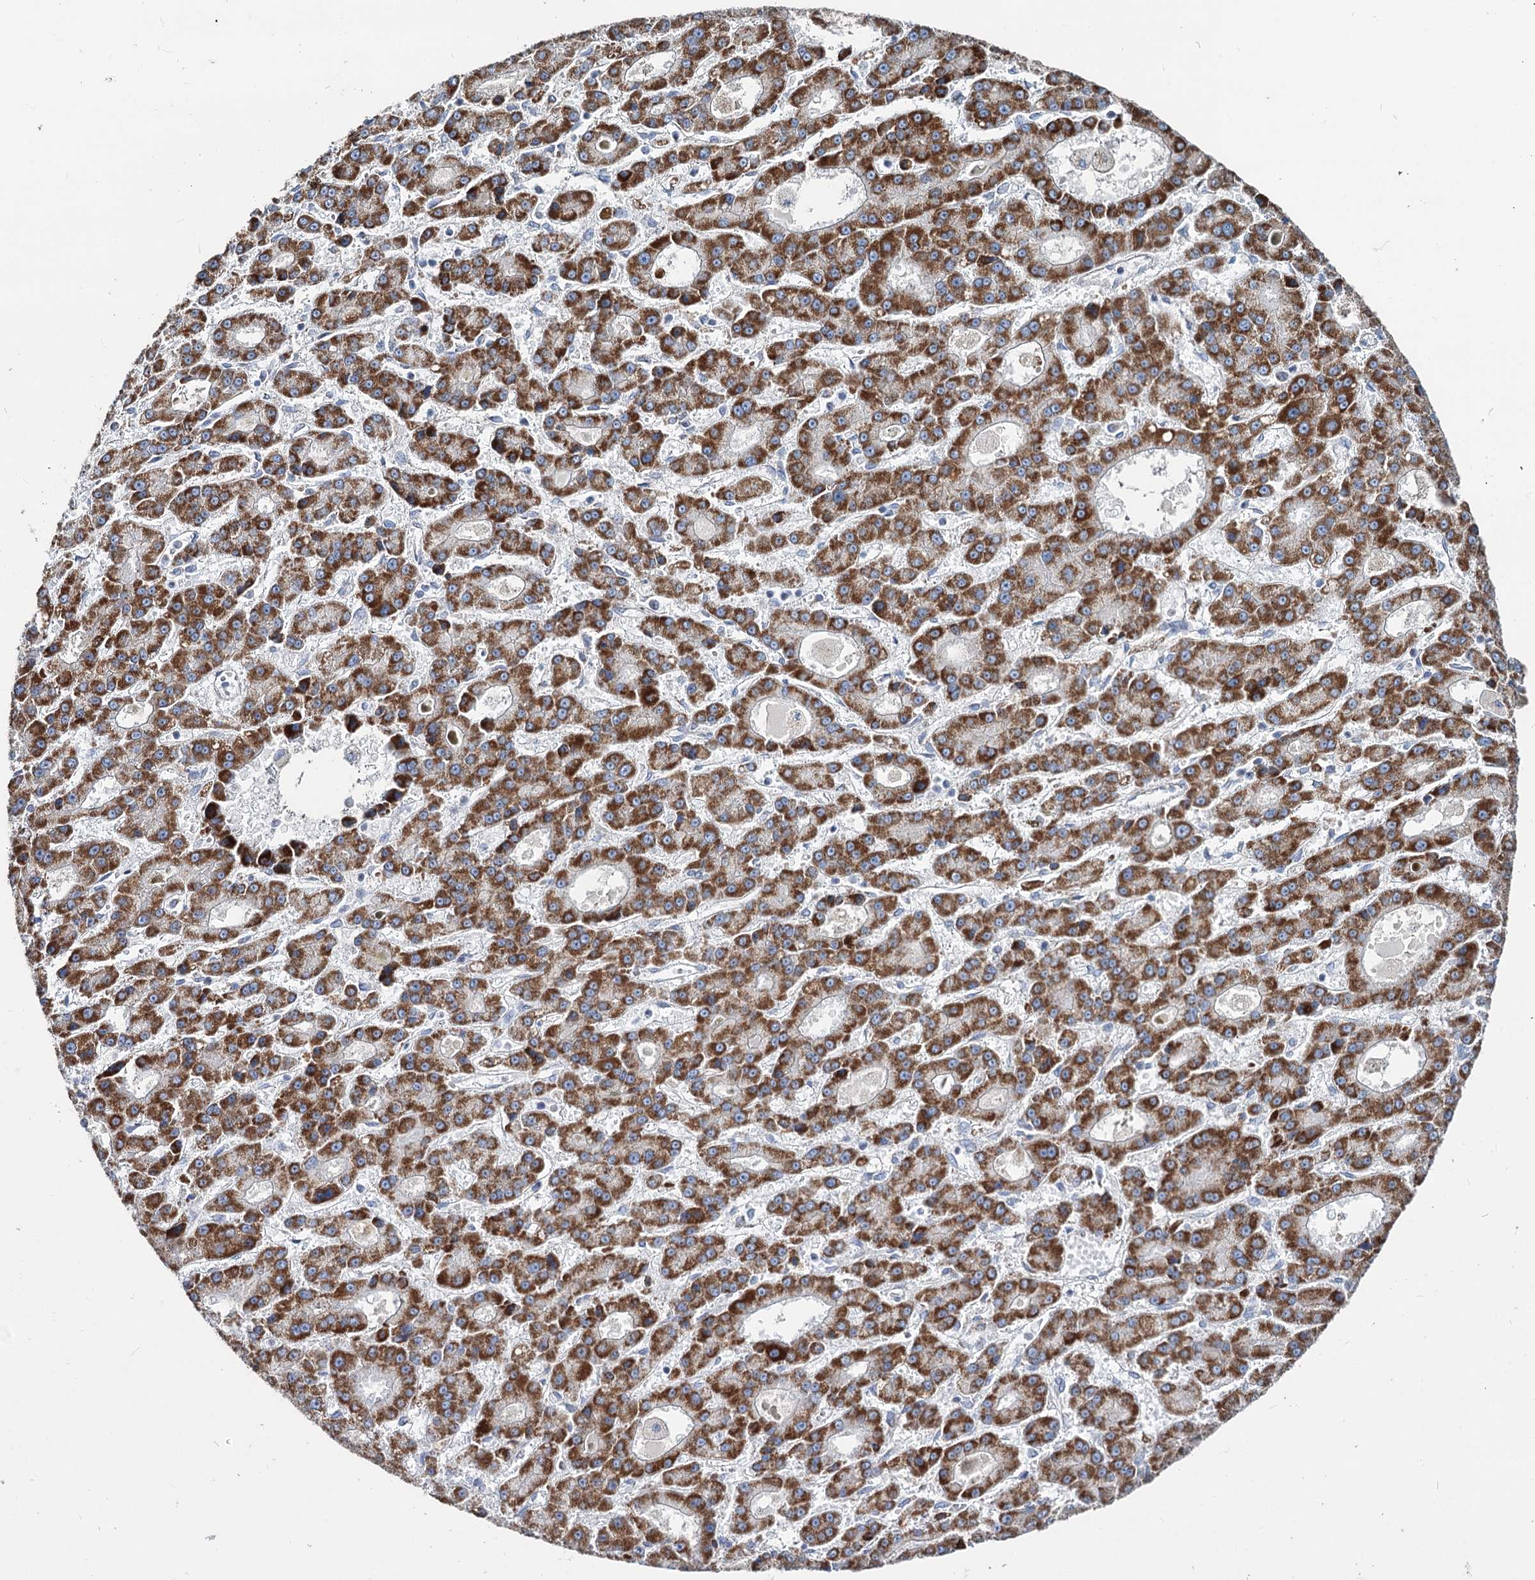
{"staining": {"intensity": "strong", "quantity": ">75%", "location": "cytoplasmic/membranous"}, "tissue": "liver cancer", "cell_type": "Tumor cells", "image_type": "cancer", "snomed": [{"axis": "morphology", "description": "Carcinoma, Hepatocellular, NOS"}, {"axis": "topography", "description": "Liver"}], "caption": "Immunohistochemical staining of hepatocellular carcinoma (liver) exhibits strong cytoplasmic/membranous protein positivity in about >75% of tumor cells.", "gene": "MCCC2", "patient": {"sex": "male", "age": 70}}